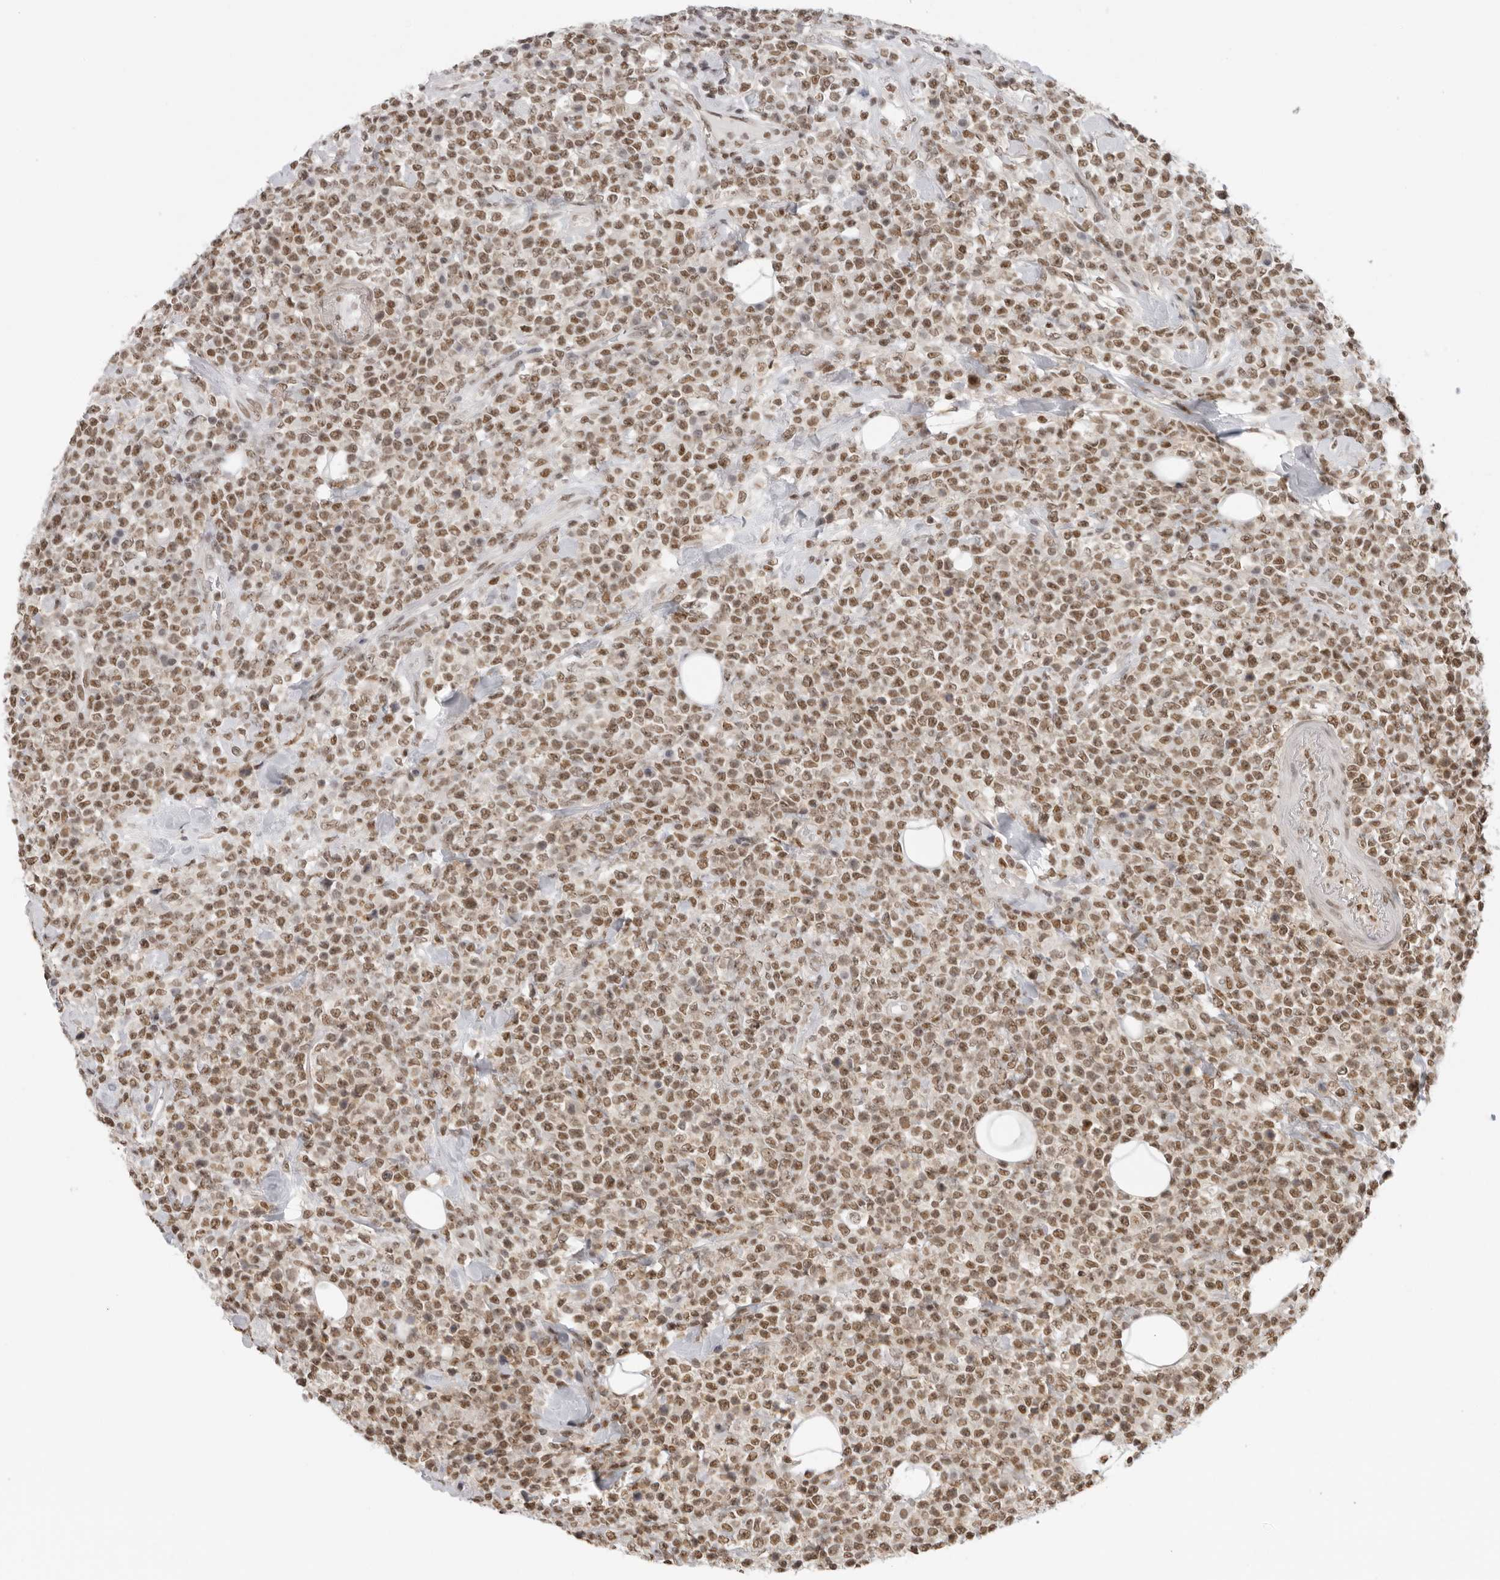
{"staining": {"intensity": "moderate", "quantity": ">75%", "location": "nuclear"}, "tissue": "lymphoma", "cell_type": "Tumor cells", "image_type": "cancer", "snomed": [{"axis": "morphology", "description": "Malignant lymphoma, non-Hodgkin's type, High grade"}, {"axis": "topography", "description": "Colon"}], "caption": "A high-resolution photomicrograph shows immunohistochemistry staining of malignant lymphoma, non-Hodgkin's type (high-grade), which shows moderate nuclear positivity in about >75% of tumor cells.", "gene": "RPA2", "patient": {"sex": "female", "age": 53}}